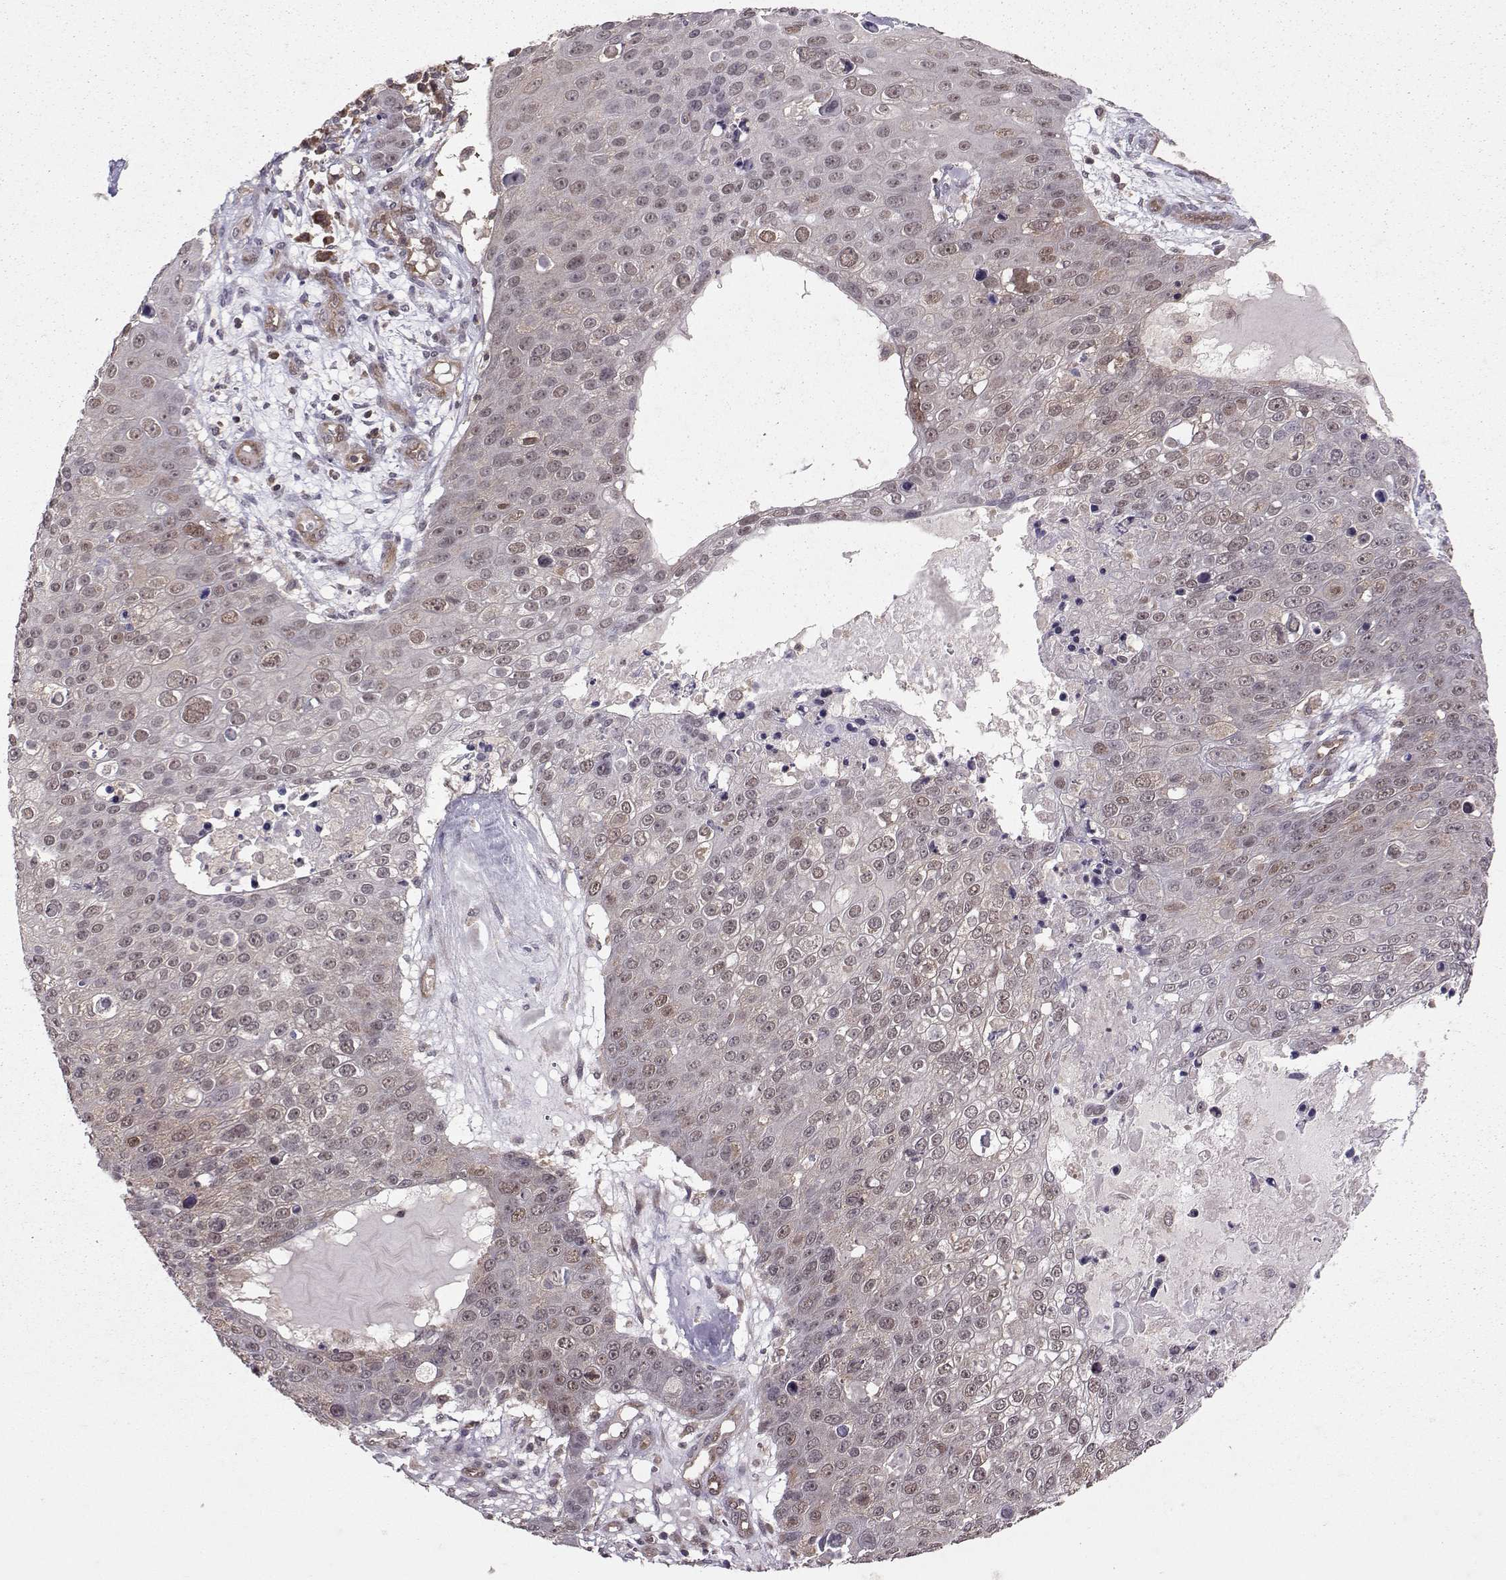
{"staining": {"intensity": "negative", "quantity": "none", "location": "none"}, "tissue": "skin cancer", "cell_type": "Tumor cells", "image_type": "cancer", "snomed": [{"axis": "morphology", "description": "Squamous cell carcinoma, NOS"}, {"axis": "topography", "description": "Skin"}], "caption": "The IHC micrograph has no significant positivity in tumor cells of skin cancer (squamous cell carcinoma) tissue.", "gene": "PPP2R2A", "patient": {"sex": "male", "age": 71}}